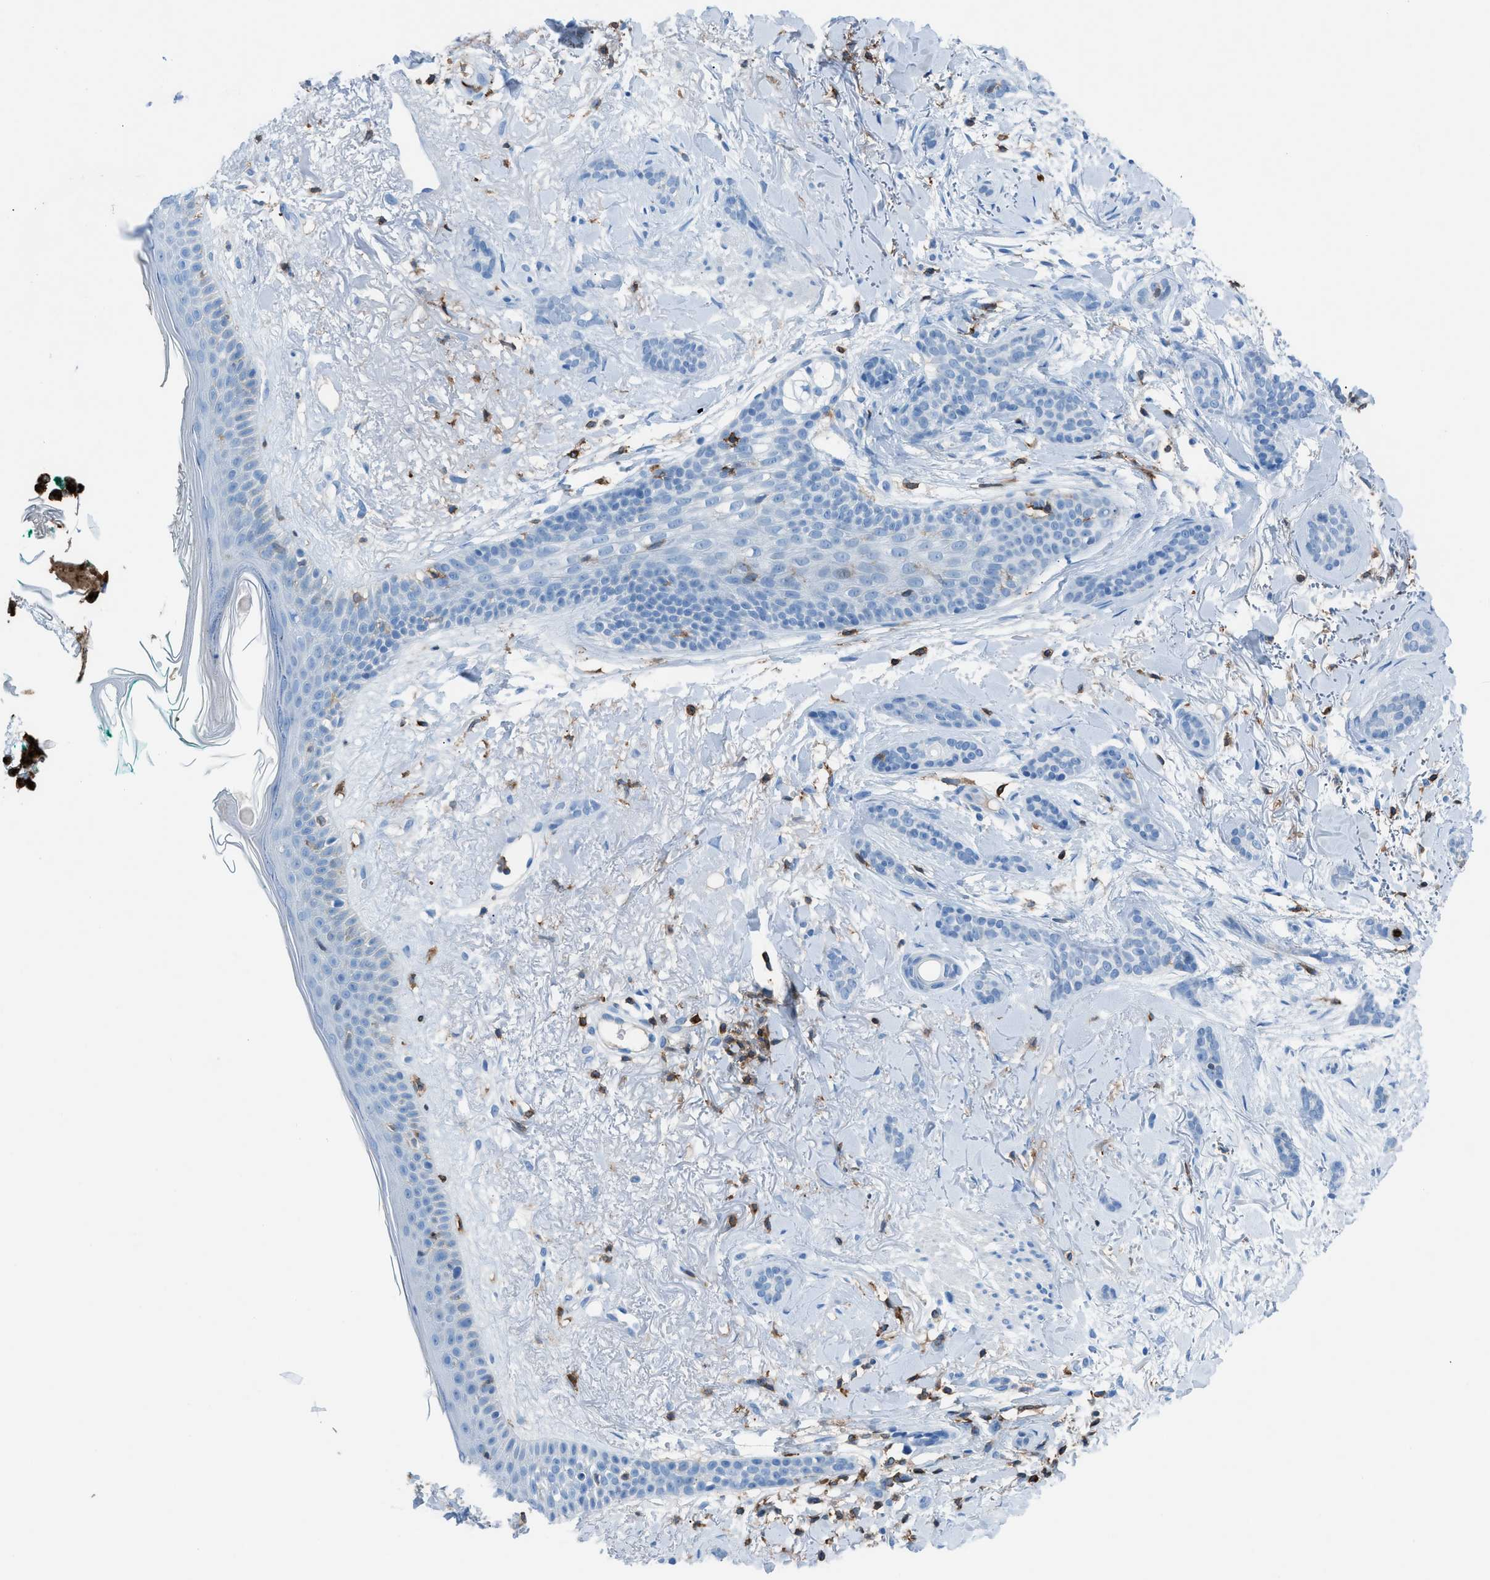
{"staining": {"intensity": "negative", "quantity": "none", "location": "none"}, "tissue": "skin cancer", "cell_type": "Tumor cells", "image_type": "cancer", "snomed": [{"axis": "morphology", "description": "Basal cell carcinoma"}, {"axis": "morphology", "description": "Adnexal tumor, benign"}, {"axis": "topography", "description": "Skin"}], "caption": "There is no significant staining in tumor cells of skin cancer (basal cell carcinoma). The staining is performed using DAB brown chromogen with nuclei counter-stained in using hematoxylin.", "gene": "ITGB2", "patient": {"sex": "female", "age": 42}}